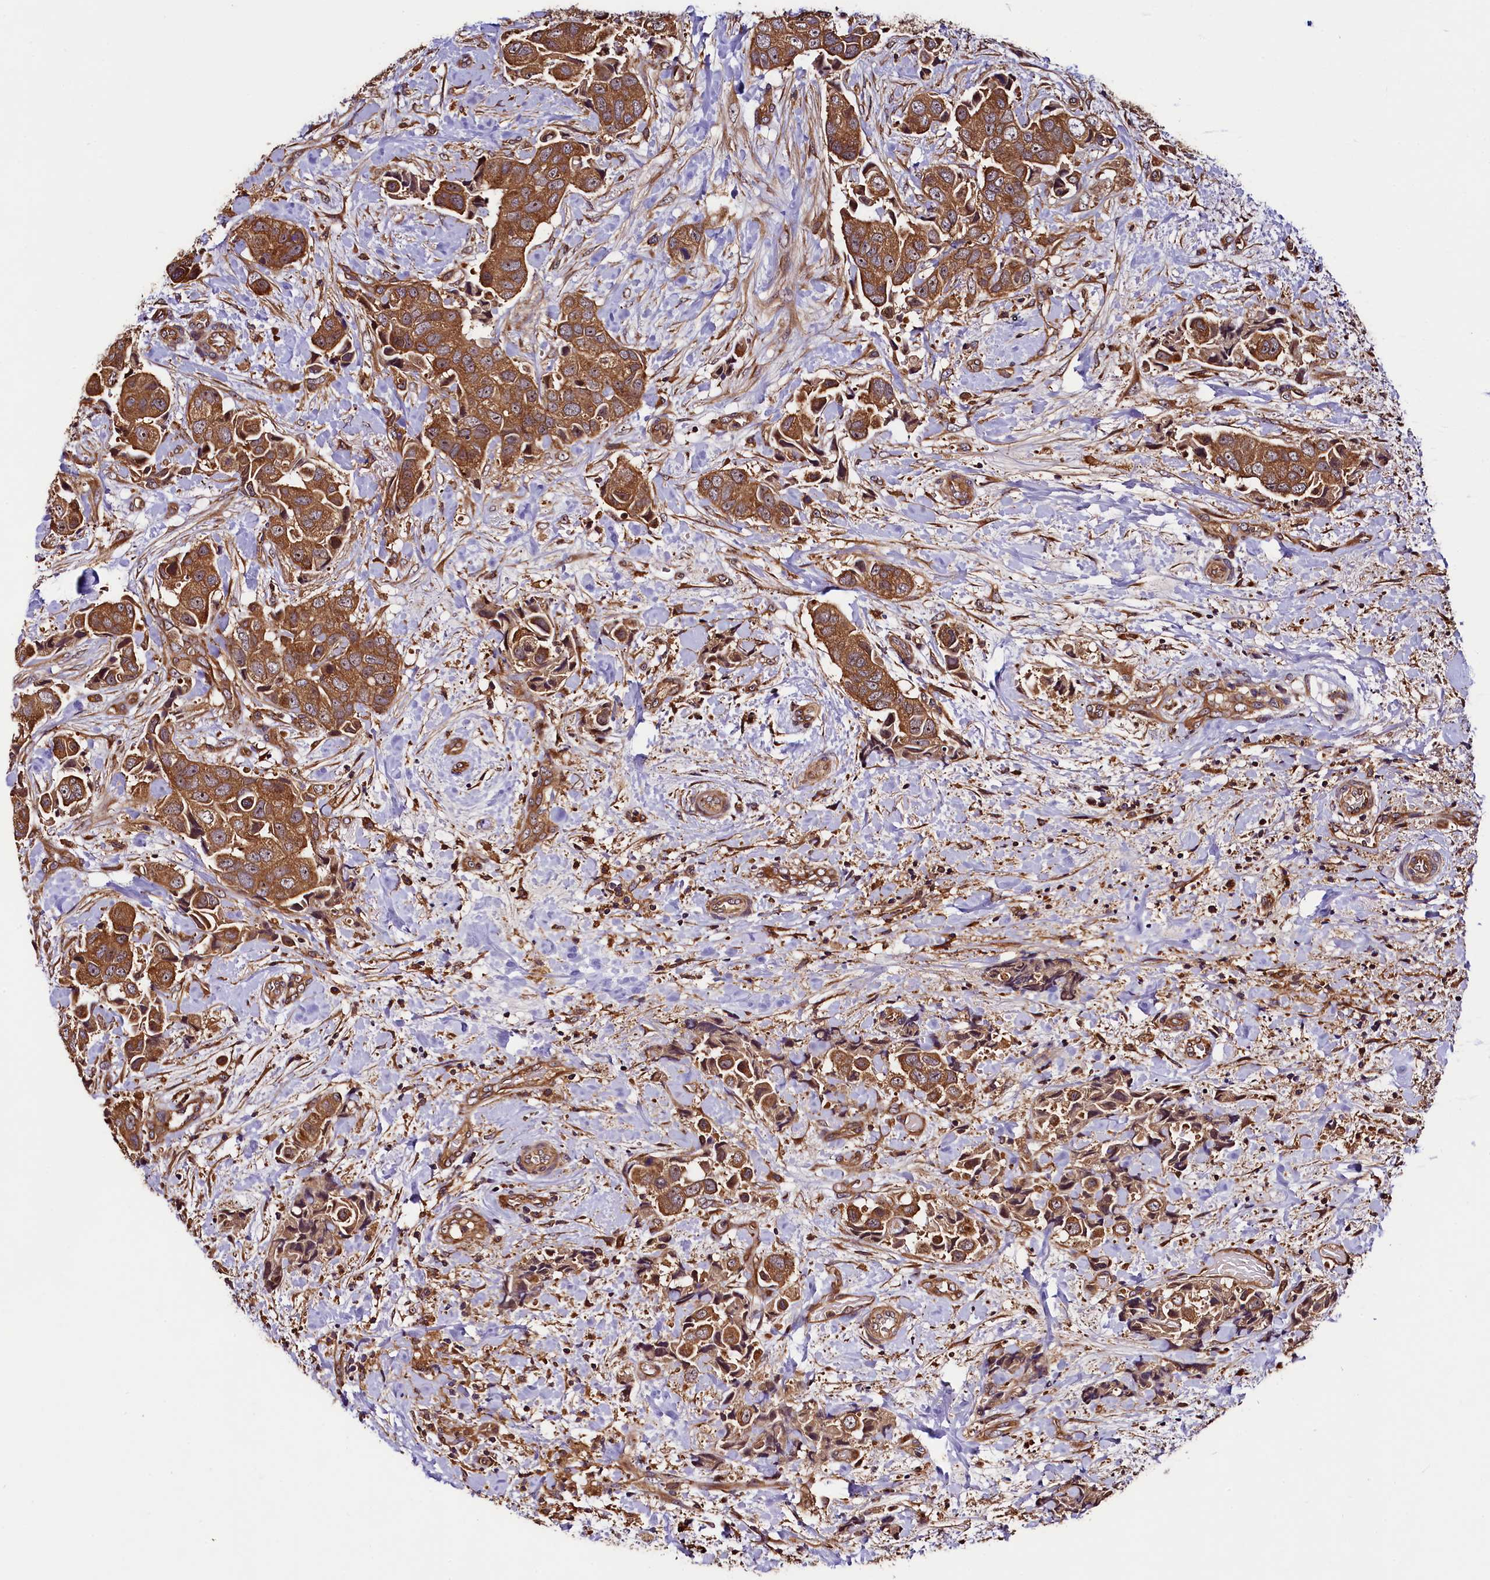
{"staining": {"intensity": "moderate", "quantity": ">75%", "location": "cytoplasmic/membranous"}, "tissue": "breast cancer", "cell_type": "Tumor cells", "image_type": "cancer", "snomed": [{"axis": "morphology", "description": "Normal tissue, NOS"}, {"axis": "morphology", "description": "Duct carcinoma"}, {"axis": "topography", "description": "Breast"}], "caption": "This photomicrograph demonstrates IHC staining of breast intraductal carcinoma, with medium moderate cytoplasmic/membranous expression in approximately >75% of tumor cells.", "gene": "VPS35", "patient": {"sex": "female", "age": 62}}